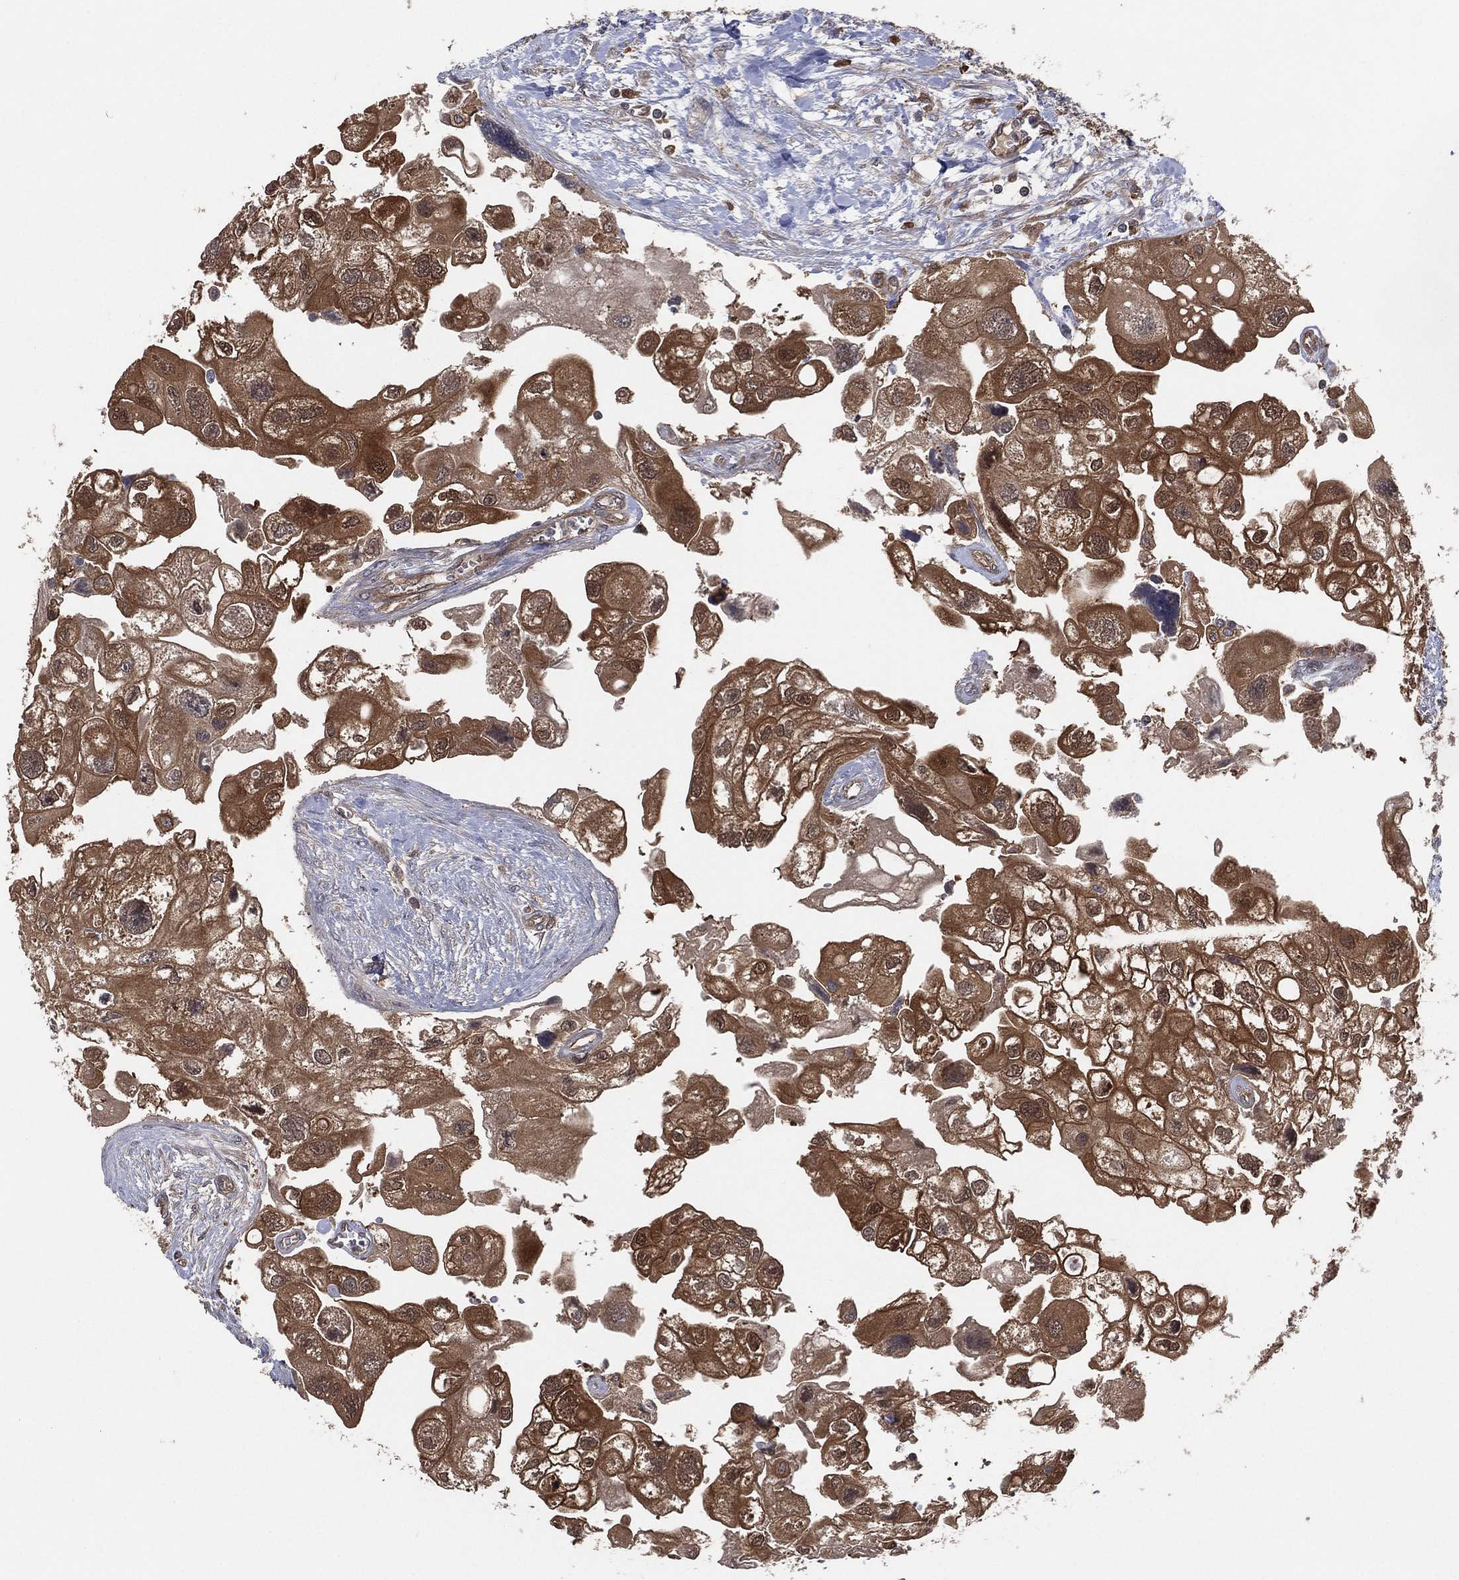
{"staining": {"intensity": "strong", "quantity": "25%-75%", "location": "cytoplasmic/membranous"}, "tissue": "urothelial cancer", "cell_type": "Tumor cells", "image_type": "cancer", "snomed": [{"axis": "morphology", "description": "Urothelial carcinoma, High grade"}, {"axis": "topography", "description": "Urinary bladder"}], "caption": "Urothelial cancer stained with IHC shows strong cytoplasmic/membranous expression in approximately 25%-75% of tumor cells.", "gene": "PSMG4", "patient": {"sex": "male", "age": 59}}